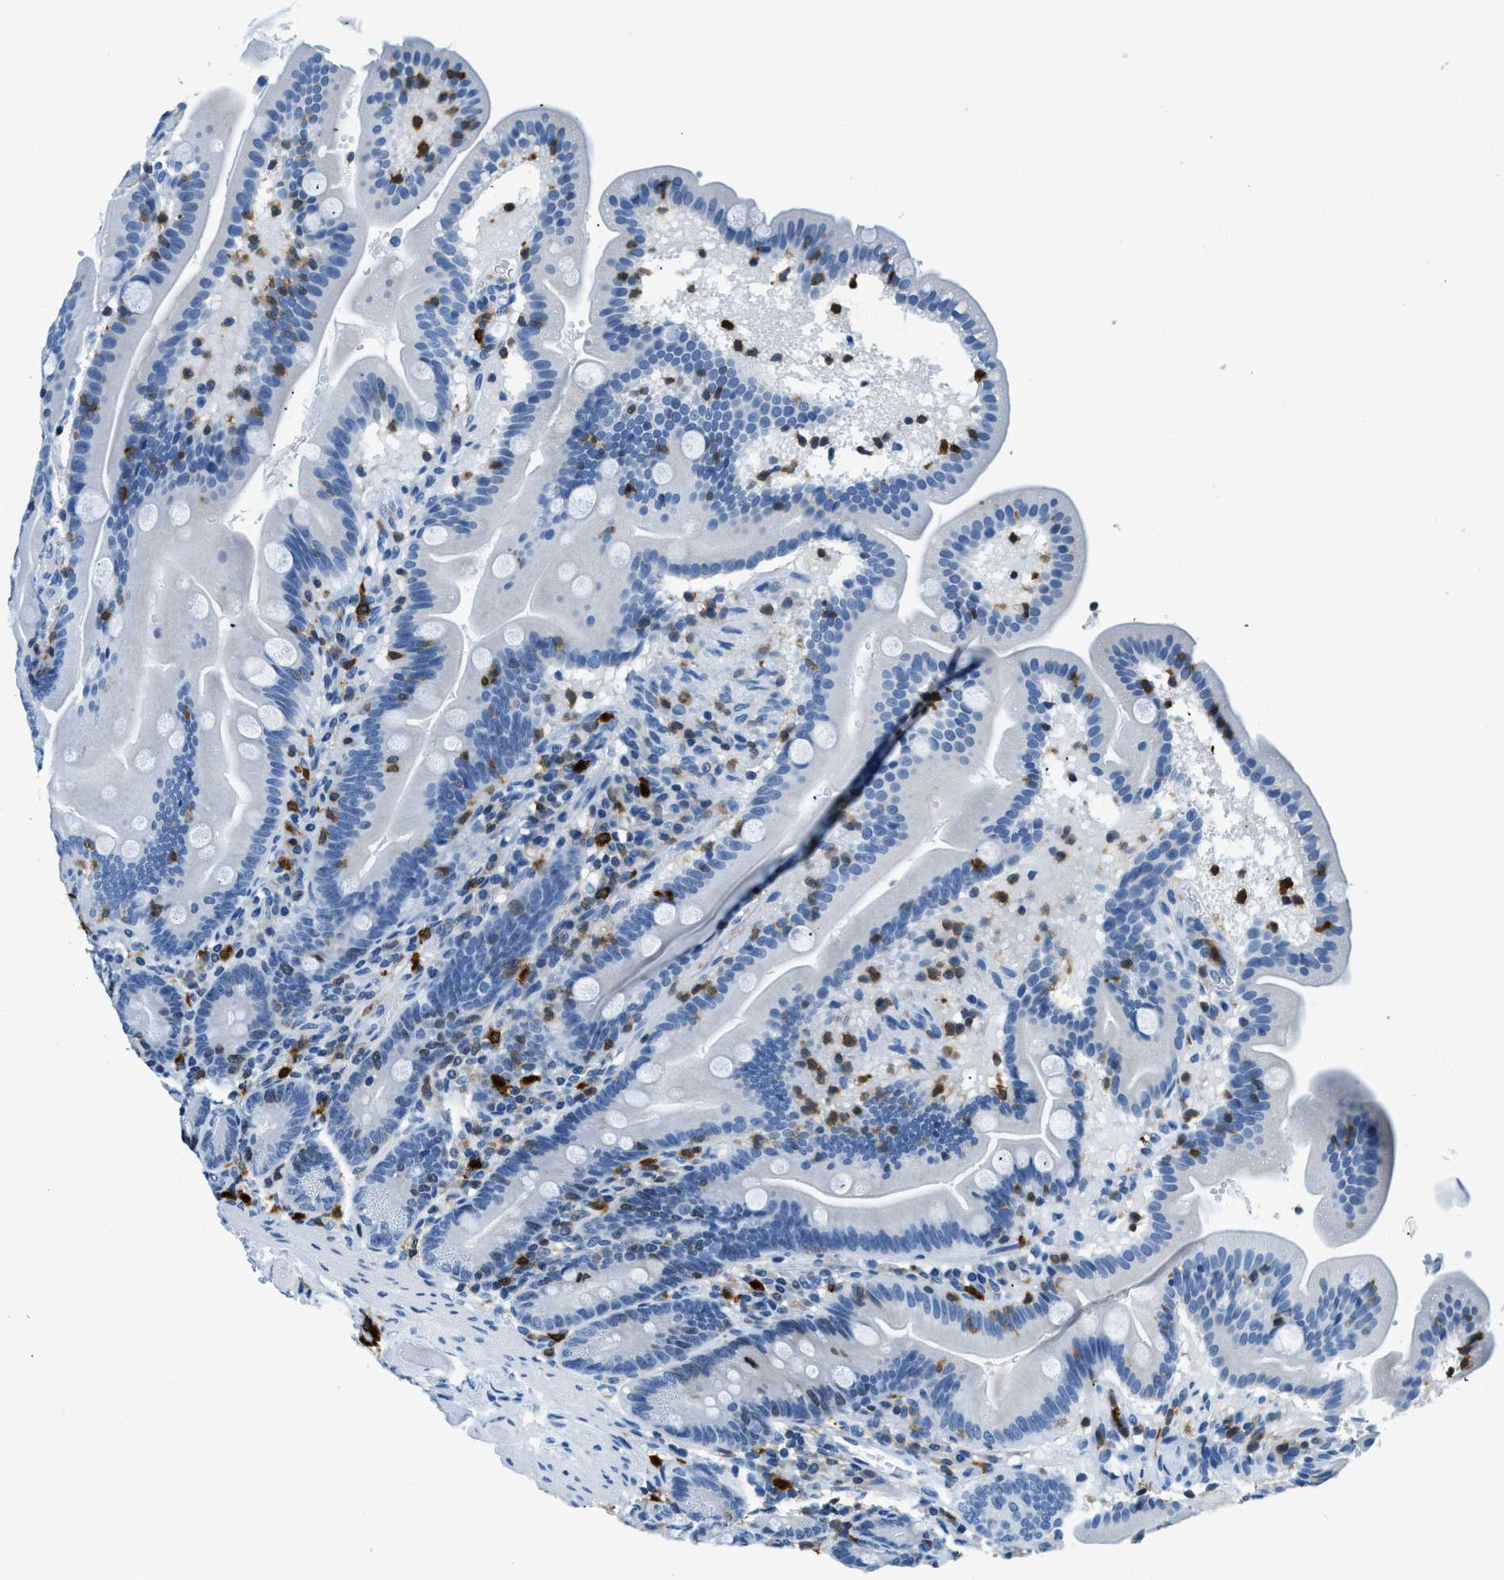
{"staining": {"intensity": "negative", "quantity": "none", "location": "none"}, "tissue": "duodenum", "cell_type": "Glandular cells", "image_type": "normal", "snomed": [{"axis": "morphology", "description": "Normal tissue, NOS"}, {"axis": "topography", "description": "Duodenum"}], "caption": "Duodenum stained for a protein using IHC shows no staining glandular cells.", "gene": "CAPG", "patient": {"sex": "male", "age": 54}}